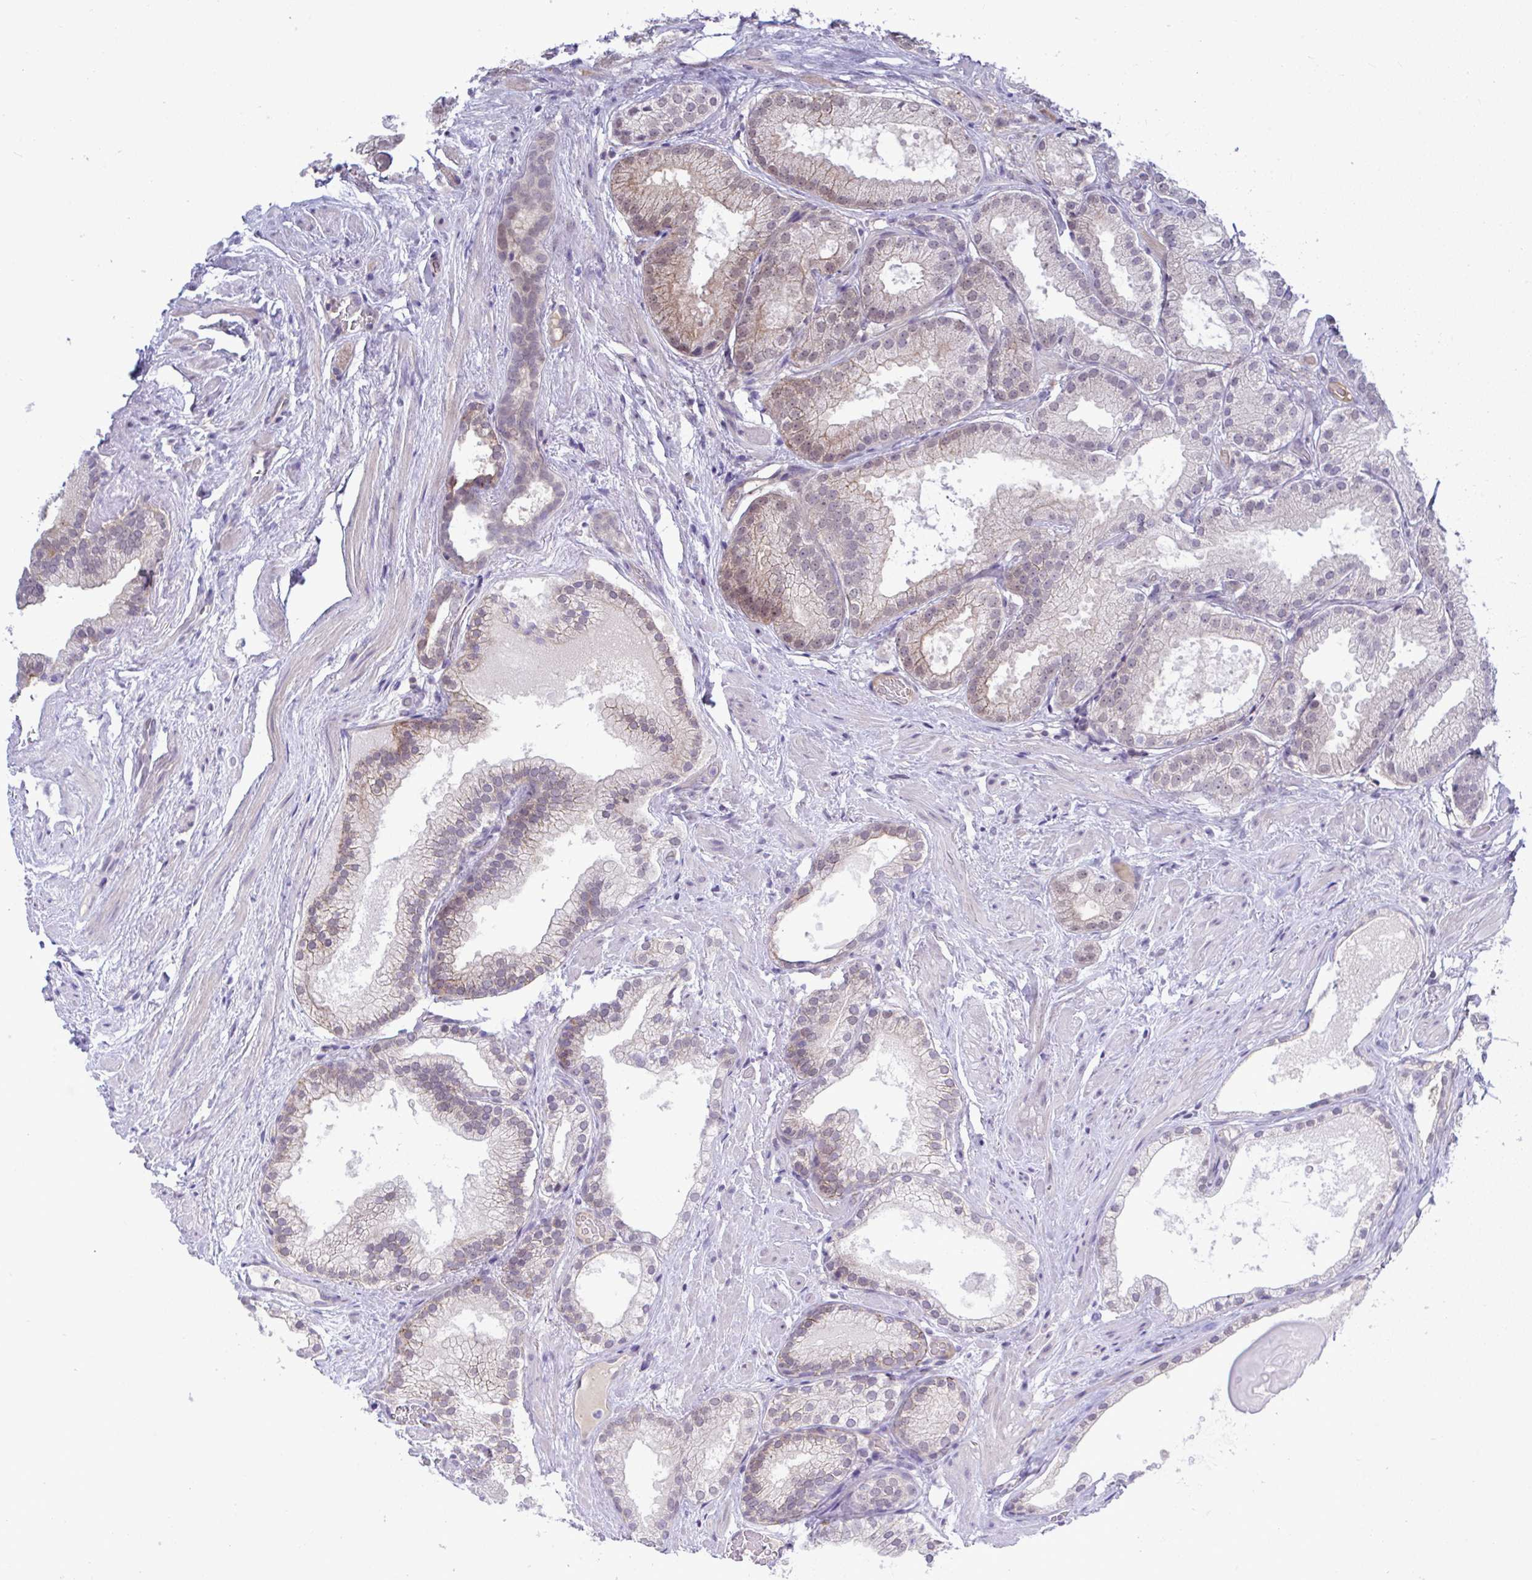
{"staining": {"intensity": "moderate", "quantity": "<25%", "location": "cytoplasmic/membranous"}, "tissue": "prostate cancer", "cell_type": "Tumor cells", "image_type": "cancer", "snomed": [{"axis": "morphology", "description": "Adenocarcinoma, High grade"}, {"axis": "topography", "description": "Prostate"}], "caption": "Immunohistochemistry (IHC) of human prostate high-grade adenocarcinoma displays low levels of moderate cytoplasmic/membranous positivity in about <25% of tumor cells. Immunohistochemistry (IHC) stains the protein in brown and the nuclei are stained blue.", "gene": "C9orf64", "patient": {"sex": "male", "age": 68}}